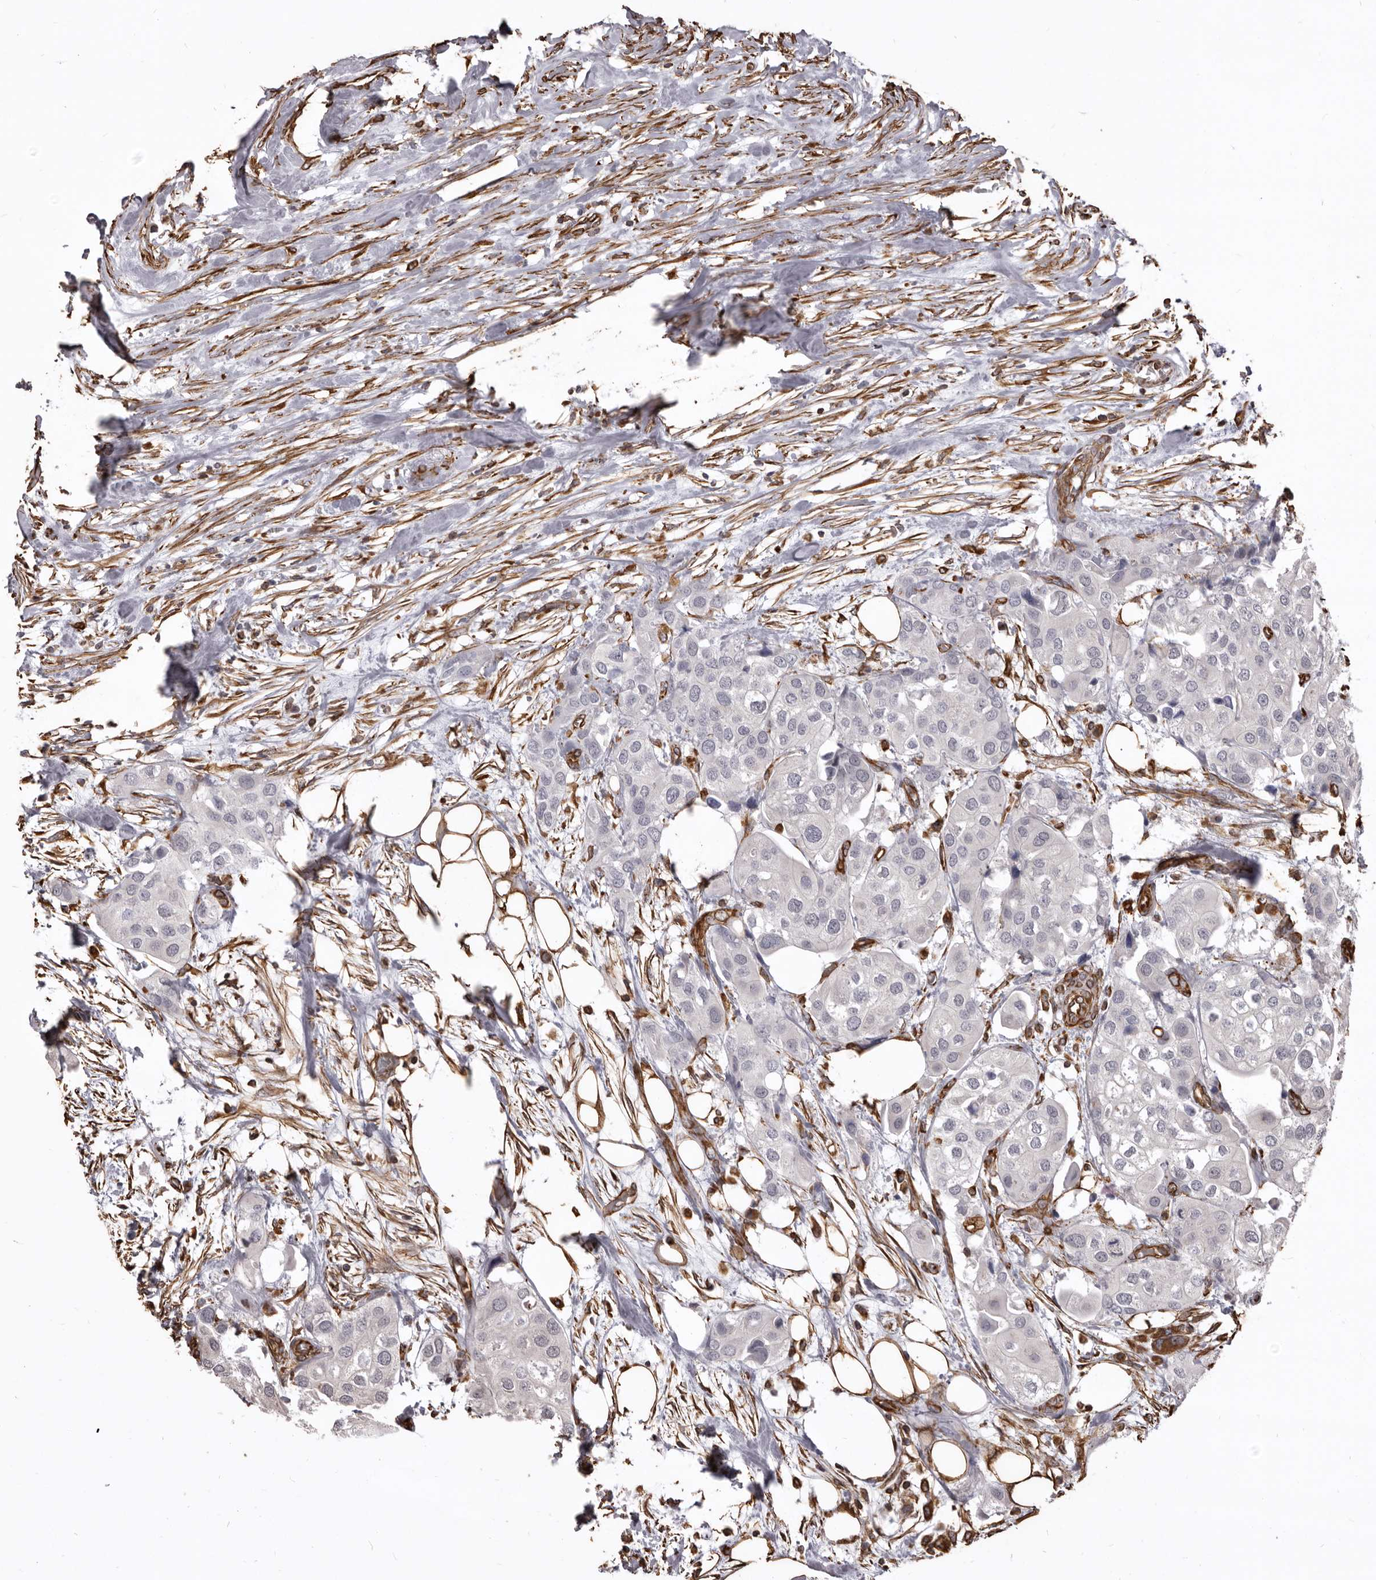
{"staining": {"intensity": "negative", "quantity": "none", "location": "none"}, "tissue": "urothelial cancer", "cell_type": "Tumor cells", "image_type": "cancer", "snomed": [{"axis": "morphology", "description": "Urothelial carcinoma, High grade"}, {"axis": "topography", "description": "Urinary bladder"}], "caption": "DAB immunohistochemical staining of urothelial carcinoma (high-grade) reveals no significant staining in tumor cells.", "gene": "MTURN", "patient": {"sex": "male", "age": 64}}